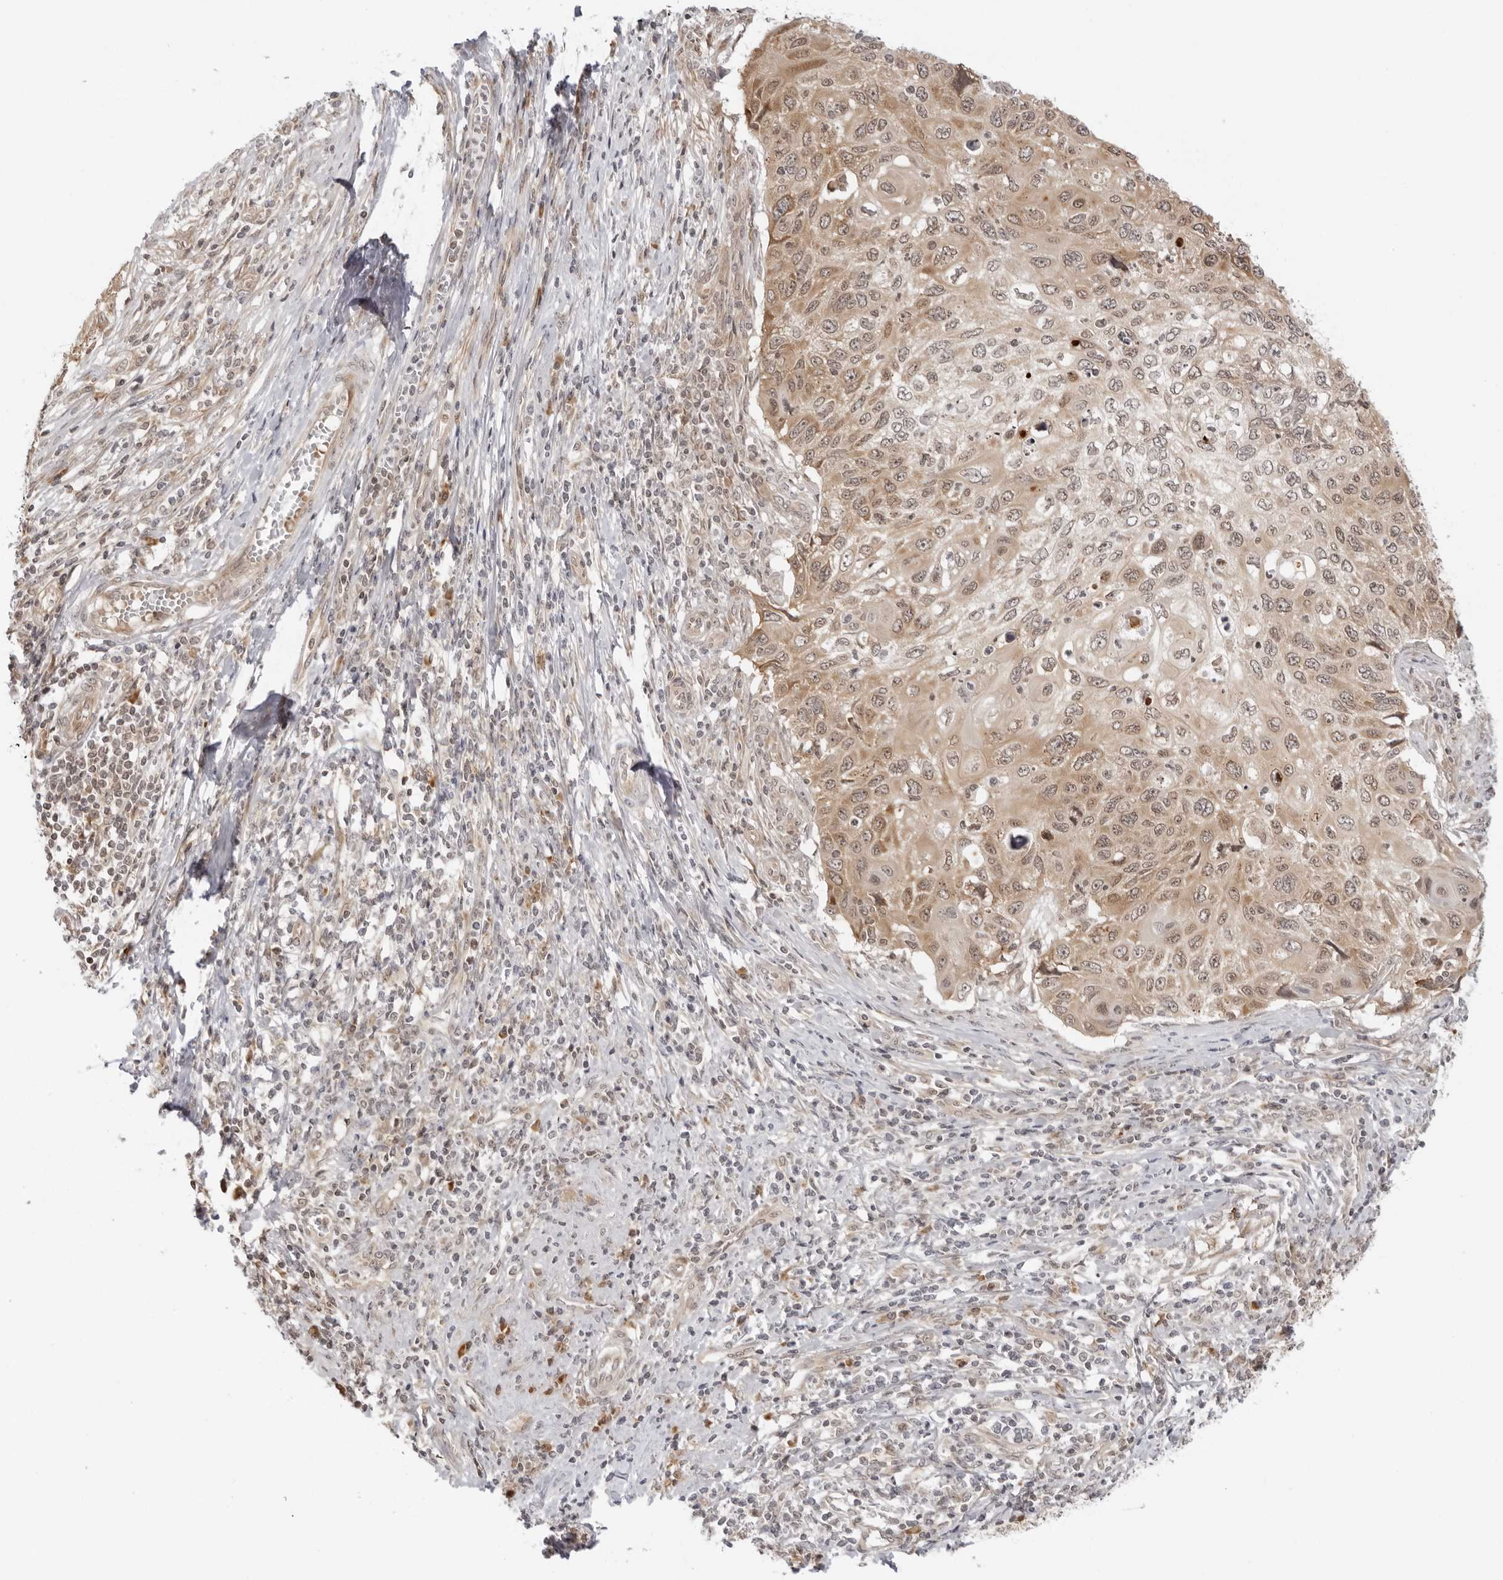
{"staining": {"intensity": "weak", "quantity": ">75%", "location": "cytoplasmic/membranous,nuclear"}, "tissue": "cervical cancer", "cell_type": "Tumor cells", "image_type": "cancer", "snomed": [{"axis": "morphology", "description": "Squamous cell carcinoma, NOS"}, {"axis": "topography", "description": "Cervix"}], "caption": "The micrograph displays staining of squamous cell carcinoma (cervical), revealing weak cytoplasmic/membranous and nuclear protein positivity (brown color) within tumor cells.", "gene": "PRRC2C", "patient": {"sex": "female", "age": 70}}